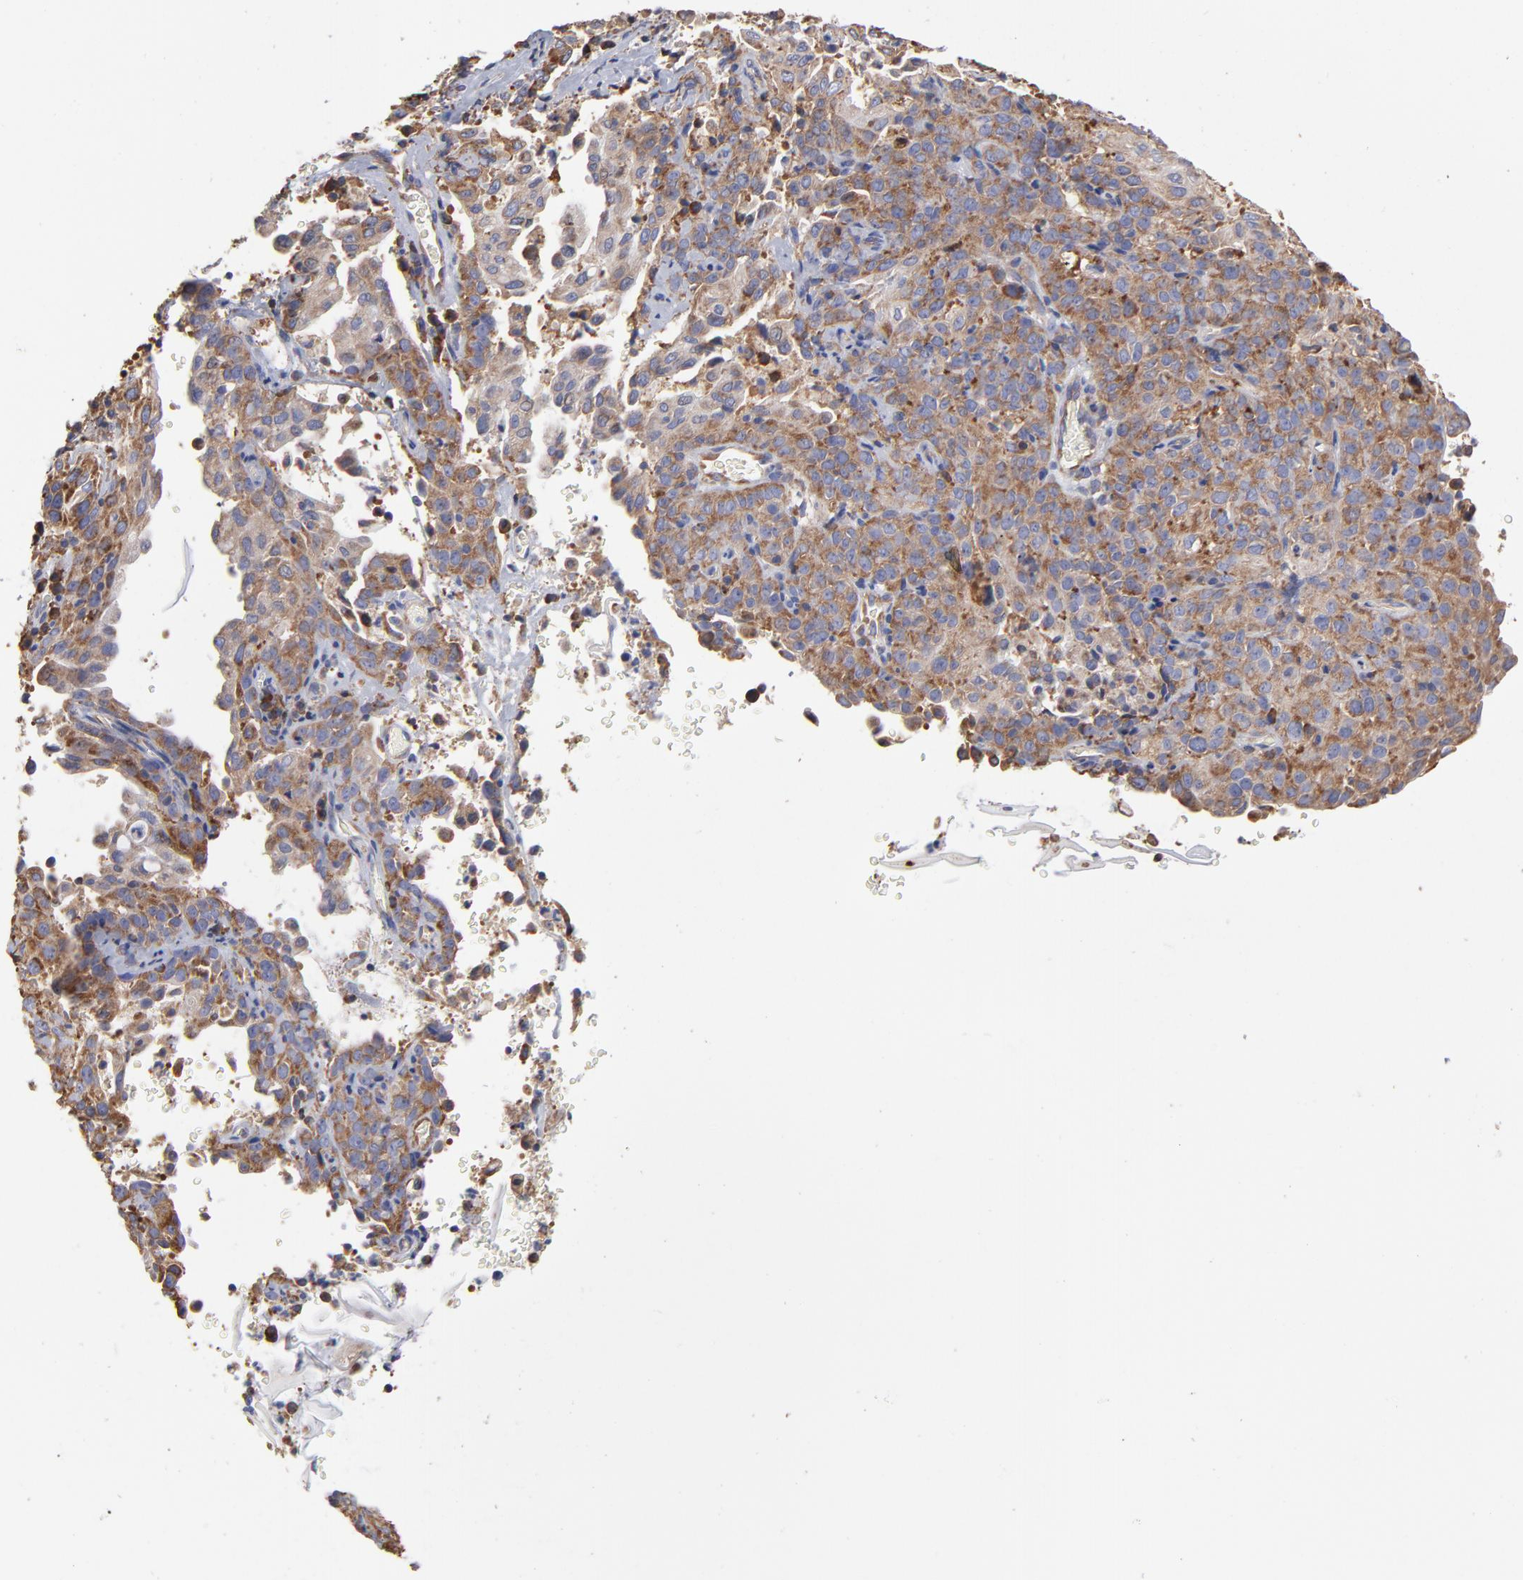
{"staining": {"intensity": "moderate", "quantity": ">75%", "location": "cytoplasmic/membranous"}, "tissue": "cervical cancer", "cell_type": "Tumor cells", "image_type": "cancer", "snomed": [{"axis": "morphology", "description": "Squamous cell carcinoma, NOS"}, {"axis": "topography", "description": "Cervix"}], "caption": "This image shows cervical cancer (squamous cell carcinoma) stained with immunohistochemistry (IHC) to label a protein in brown. The cytoplasmic/membranous of tumor cells show moderate positivity for the protein. Nuclei are counter-stained blue.", "gene": "RPL3", "patient": {"sex": "female", "age": 41}}